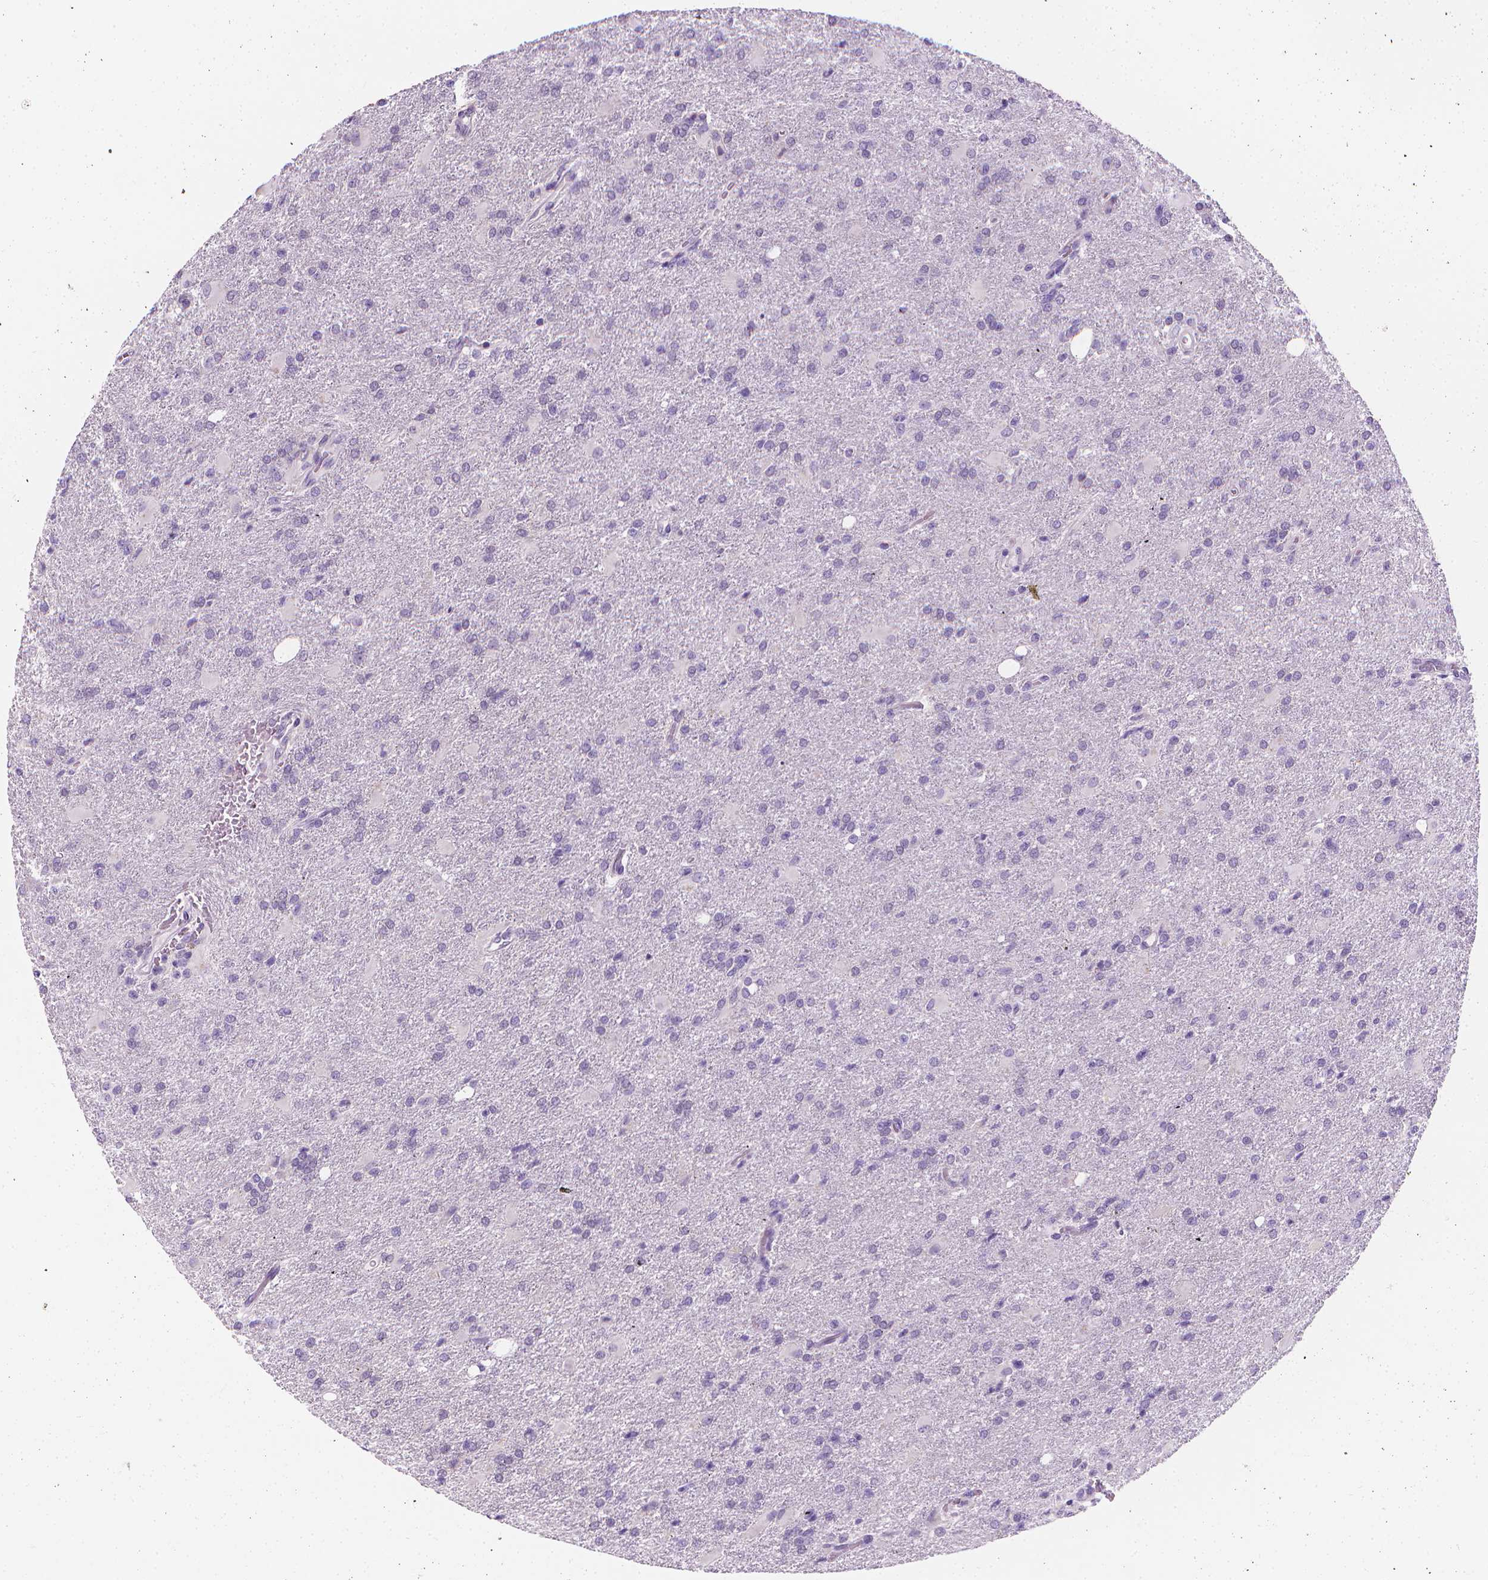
{"staining": {"intensity": "negative", "quantity": "none", "location": "none"}, "tissue": "glioma", "cell_type": "Tumor cells", "image_type": "cancer", "snomed": [{"axis": "morphology", "description": "Glioma, malignant, High grade"}, {"axis": "topography", "description": "Brain"}], "caption": "Immunohistochemistry of human malignant high-grade glioma shows no positivity in tumor cells.", "gene": "DCAF8L1", "patient": {"sex": "male", "age": 68}}